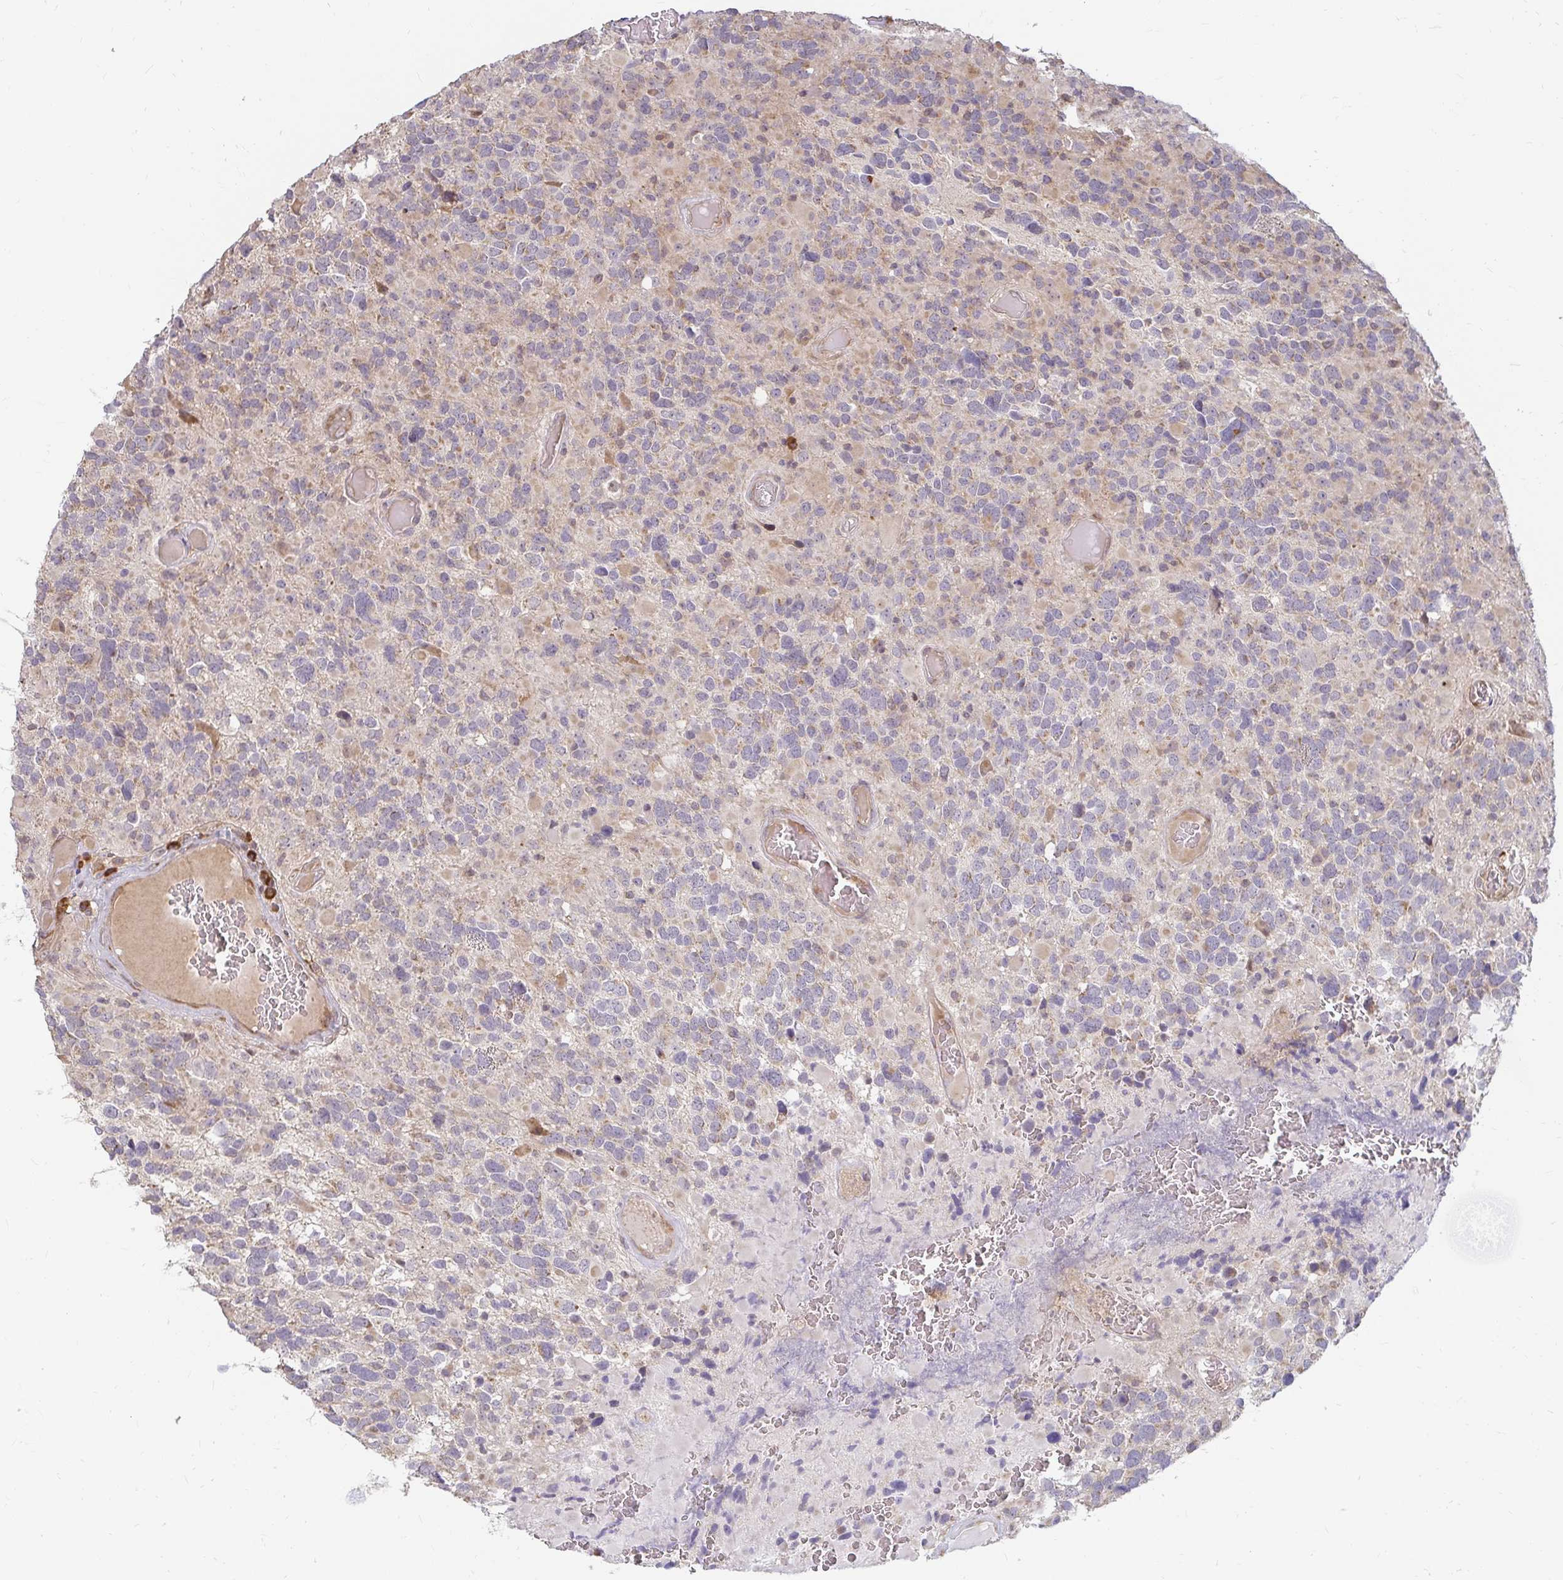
{"staining": {"intensity": "negative", "quantity": "none", "location": "none"}, "tissue": "glioma", "cell_type": "Tumor cells", "image_type": "cancer", "snomed": [{"axis": "morphology", "description": "Glioma, malignant, High grade"}, {"axis": "topography", "description": "Brain"}], "caption": "Immunohistochemistry of glioma reveals no positivity in tumor cells.", "gene": "CAST", "patient": {"sex": "female", "age": 40}}